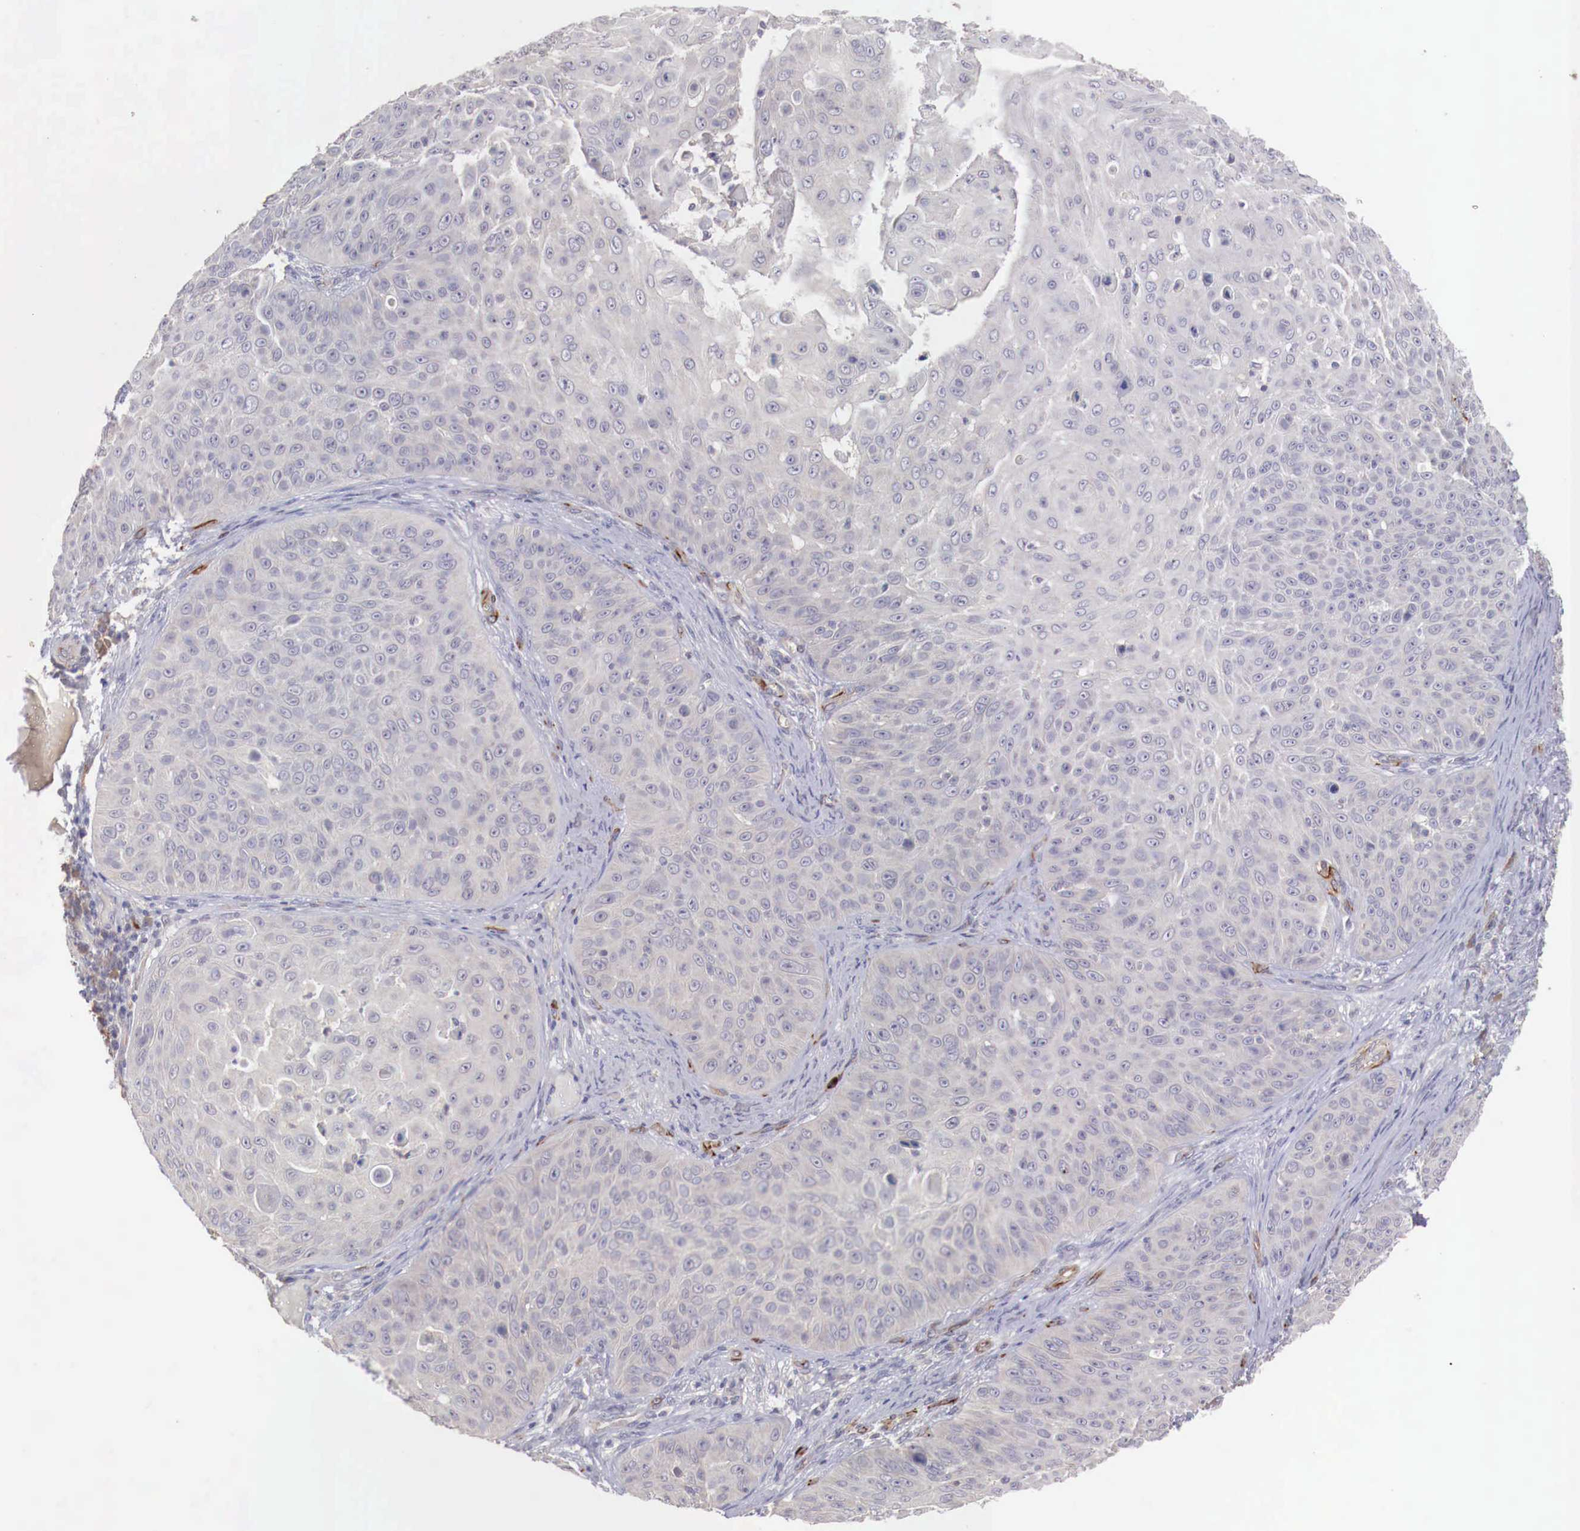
{"staining": {"intensity": "negative", "quantity": "none", "location": "none"}, "tissue": "skin cancer", "cell_type": "Tumor cells", "image_type": "cancer", "snomed": [{"axis": "morphology", "description": "Squamous cell carcinoma, NOS"}, {"axis": "topography", "description": "Skin"}], "caption": "The micrograph shows no significant positivity in tumor cells of skin cancer.", "gene": "WT1", "patient": {"sex": "male", "age": 82}}